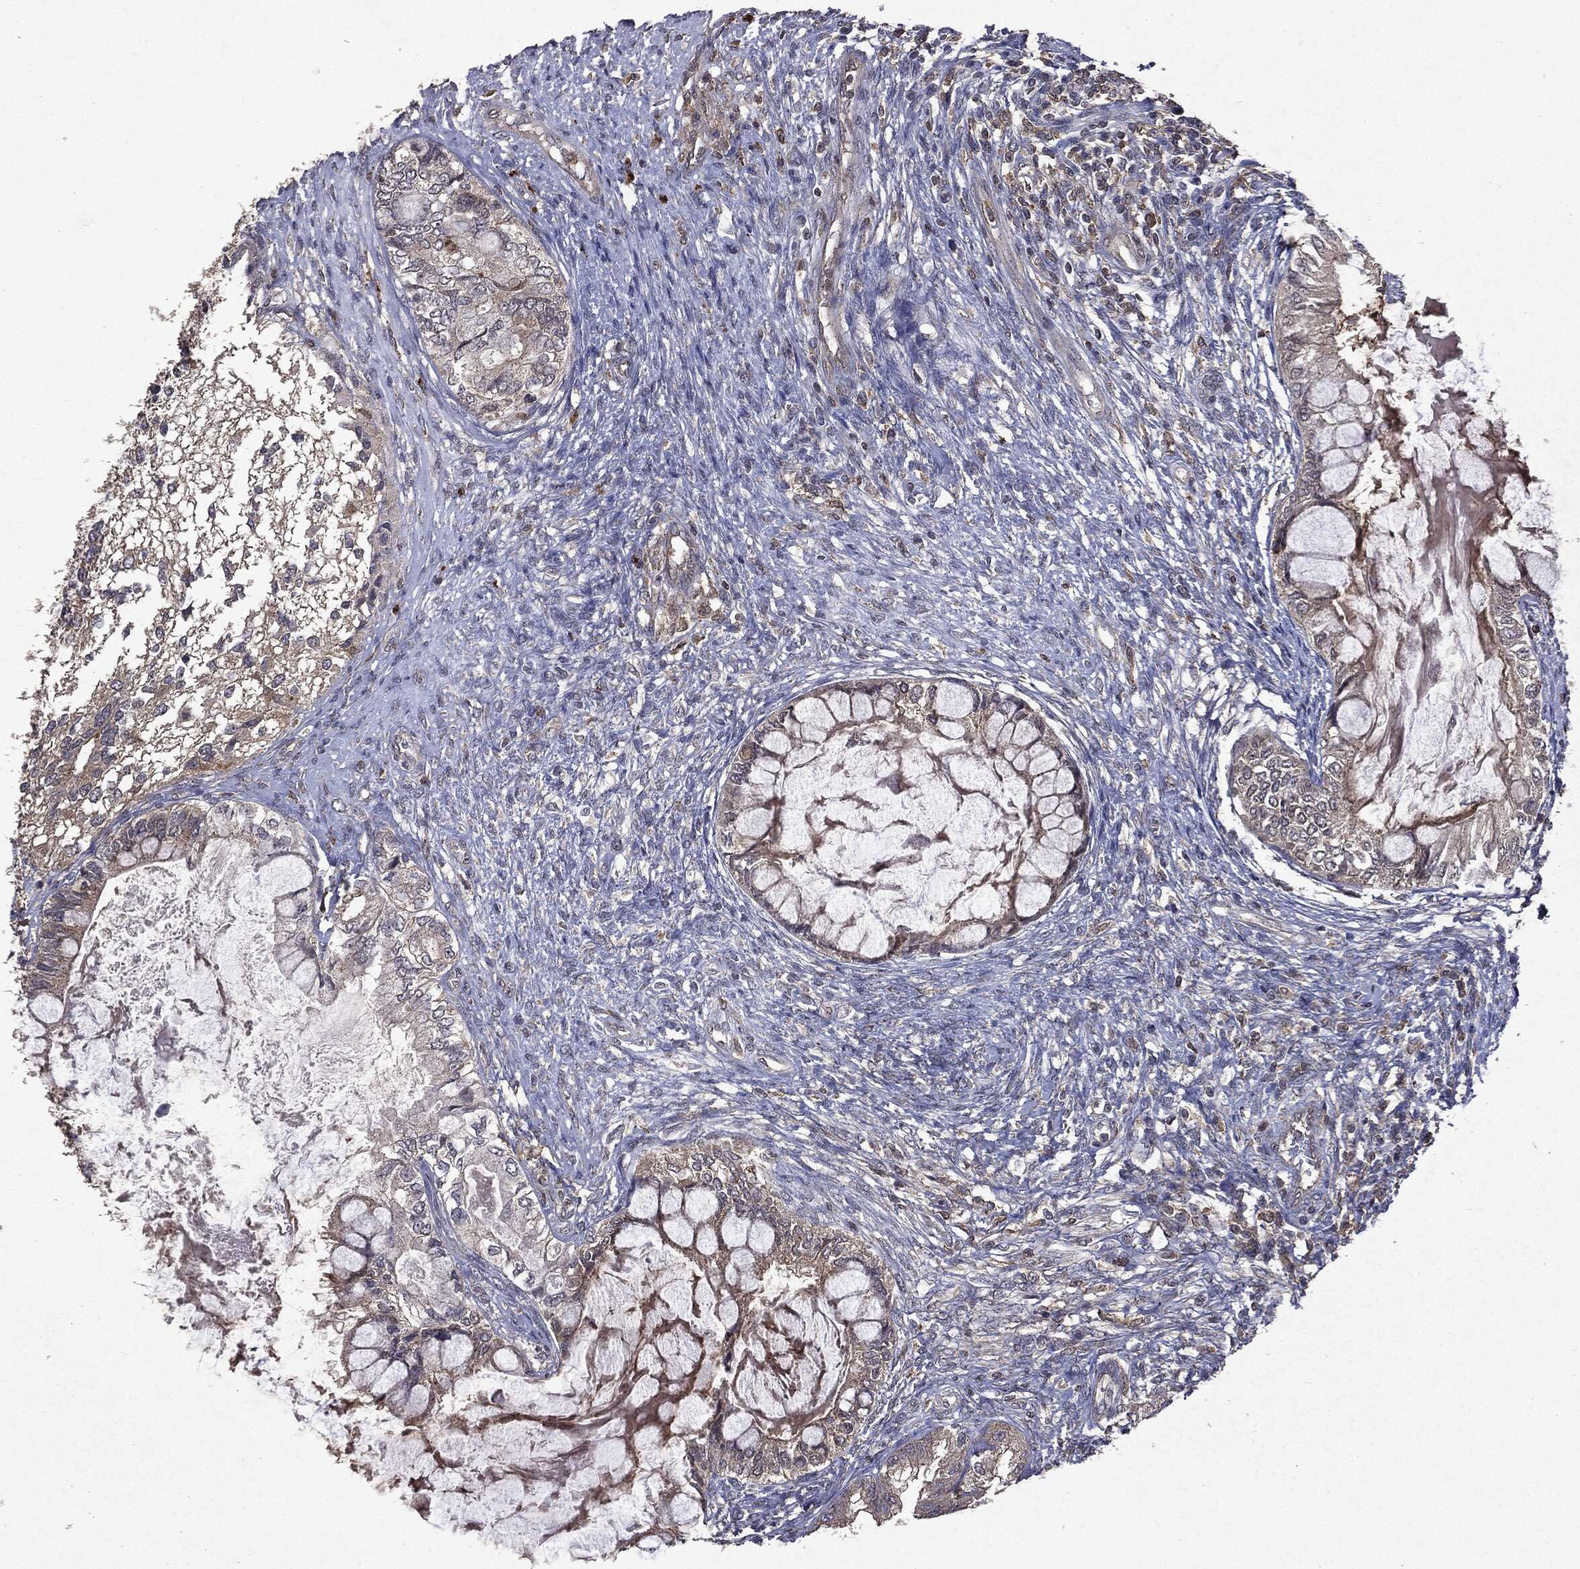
{"staining": {"intensity": "negative", "quantity": "none", "location": "none"}, "tissue": "testis cancer", "cell_type": "Tumor cells", "image_type": "cancer", "snomed": [{"axis": "morphology", "description": "Seminoma, NOS"}, {"axis": "morphology", "description": "Carcinoma, Embryonal, NOS"}, {"axis": "topography", "description": "Testis"}], "caption": "Tumor cells show no significant expression in testis cancer (seminoma).", "gene": "PTEN", "patient": {"sex": "male", "age": 41}}